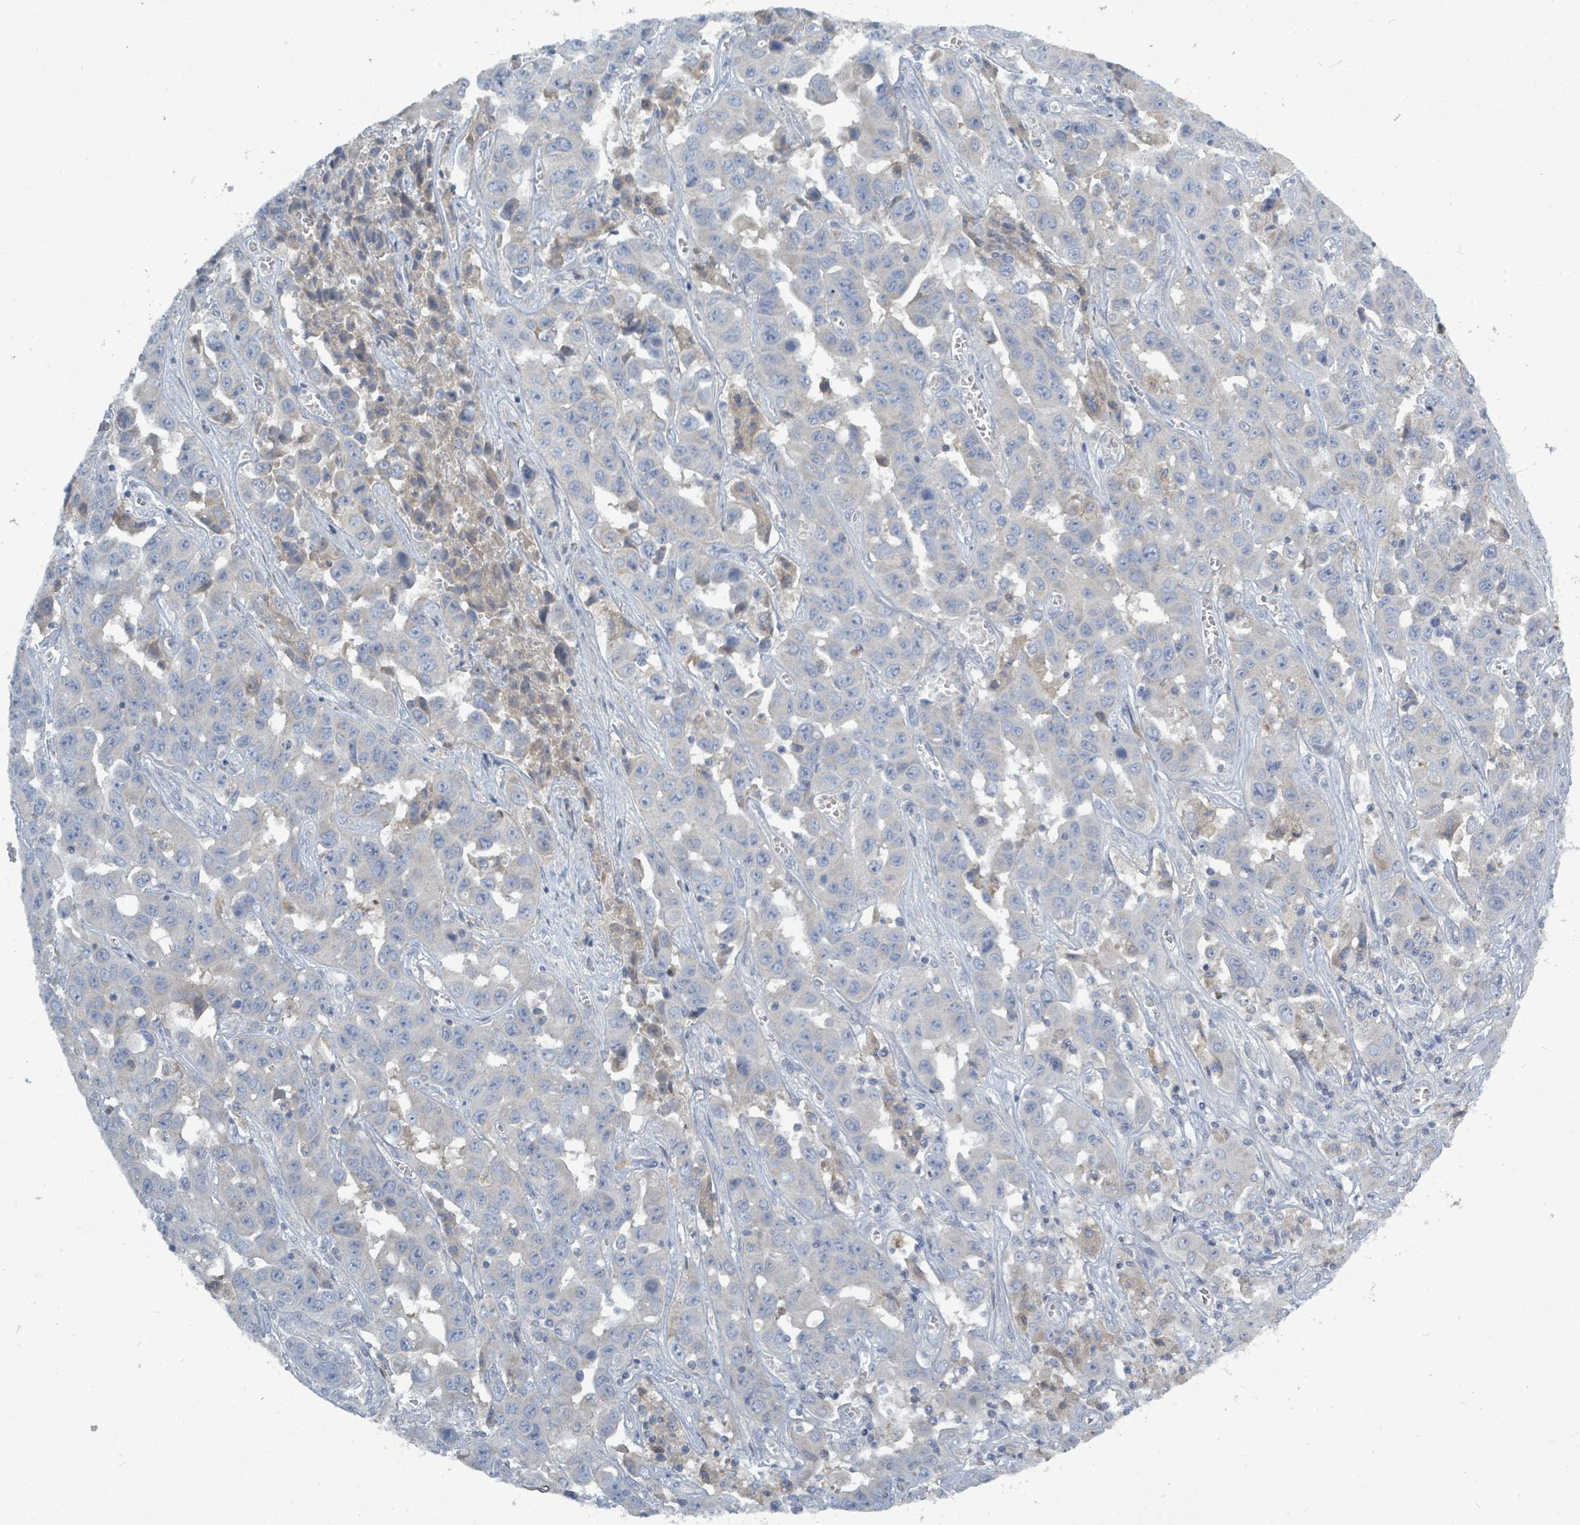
{"staining": {"intensity": "weak", "quantity": "<25%", "location": "cytoplasmic/membranous"}, "tissue": "liver cancer", "cell_type": "Tumor cells", "image_type": "cancer", "snomed": [{"axis": "morphology", "description": "Cholangiocarcinoma"}, {"axis": "topography", "description": "Liver"}], "caption": "Immunohistochemical staining of human cholangiocarcinoma (liver) reveals no significant expression in tumor cells.", "gene": "SLC25A23", "patient": {"sex": "female", "age": 52}}